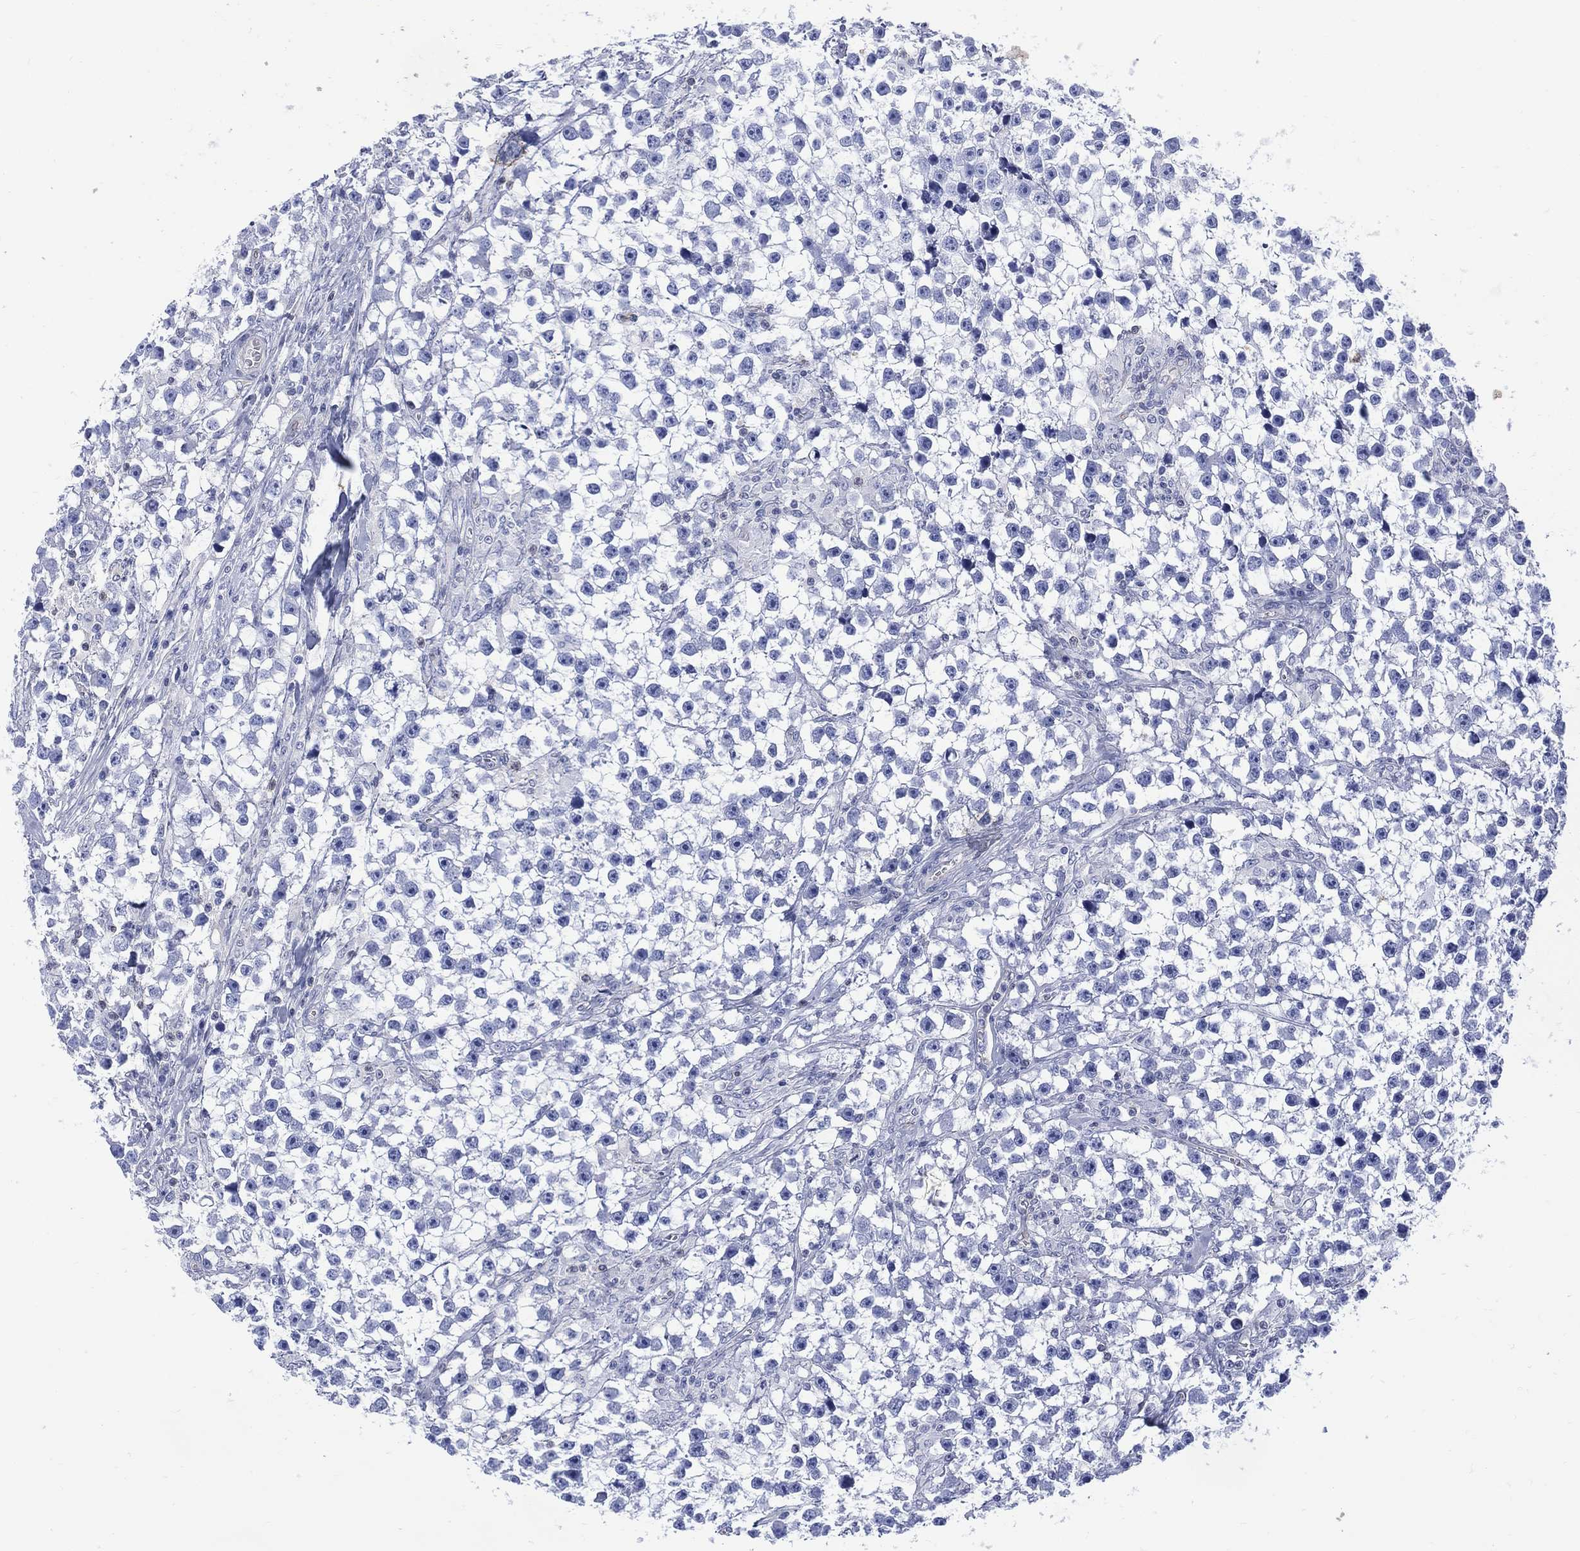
{"staining": {"intensity": "negative", "quantity": "none", "location": "none"}, "tissue": "testis cancer", "cell_type": "Tumor cells", "image_type": "cancer", "snomed": [{"axis": "morphology", "description": "Seminoma, NOS"}, {"axis": "topography", "description": "Testis"}], "caption": "Immunohistochemical staining of seminoma (testis) demonstrates no significant staining in tumor cells.", "gene": "DDI1", "patient": {"sex": "male", "age": 59}}